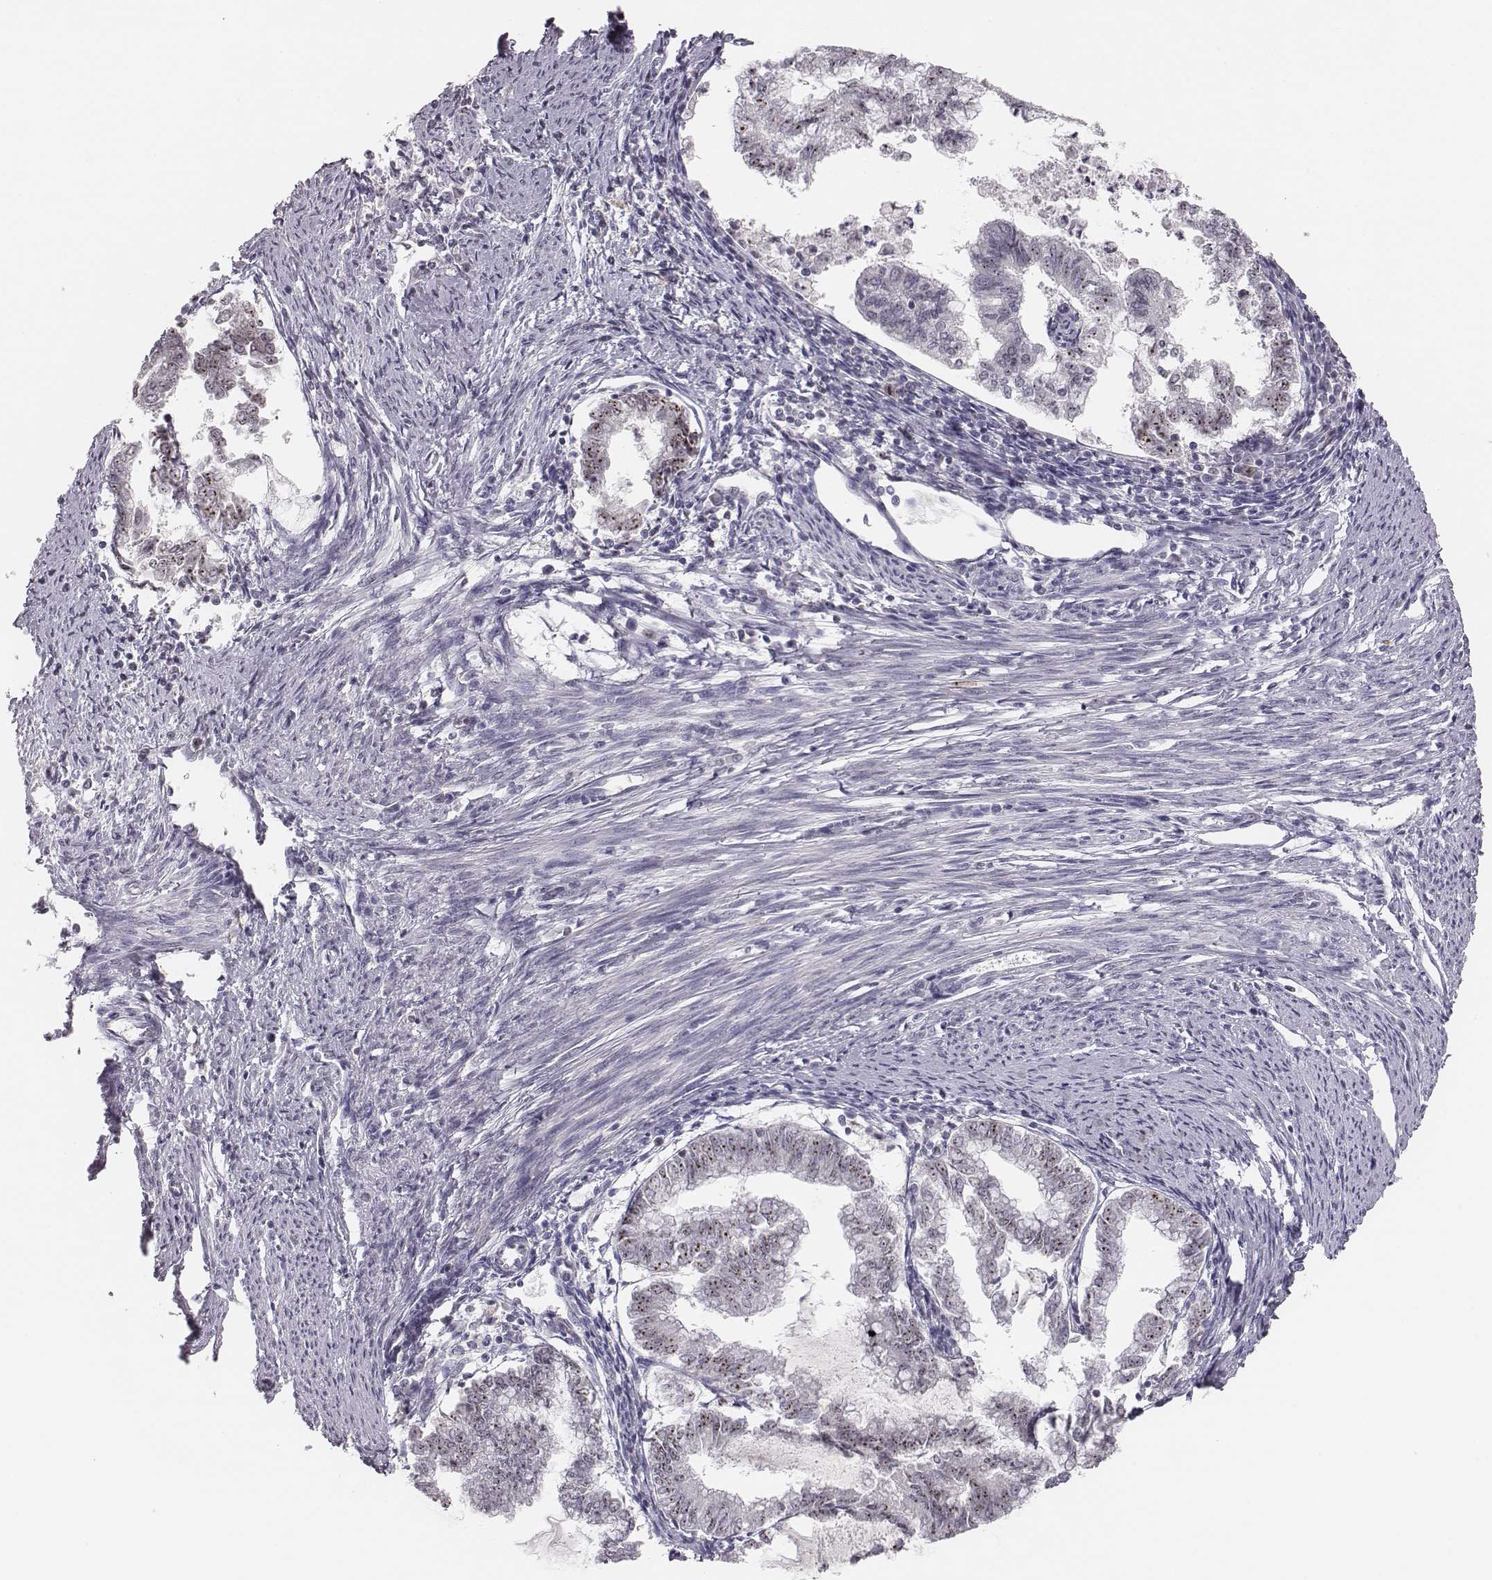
{"staining": {"intensity": "strong", "quantity": "25%-75%", "location": "nuclear"}, "tissue": "endometrial cancer", "cell_type": "Tumor cells", "image_type": "cancer", "snomed": [{"axis": "morphology", "description": "Adenocarcinoma, NOS"}, {"axis": "topography", "description": "Endometrium"}], "caption": "The immunohistochemical stain labels strong nuclear positivity in tumor cells of adenocarcinoma (endometrial) tissue.", "gene": "NIFK", "patient": {"sex": "female", "age": 79}}